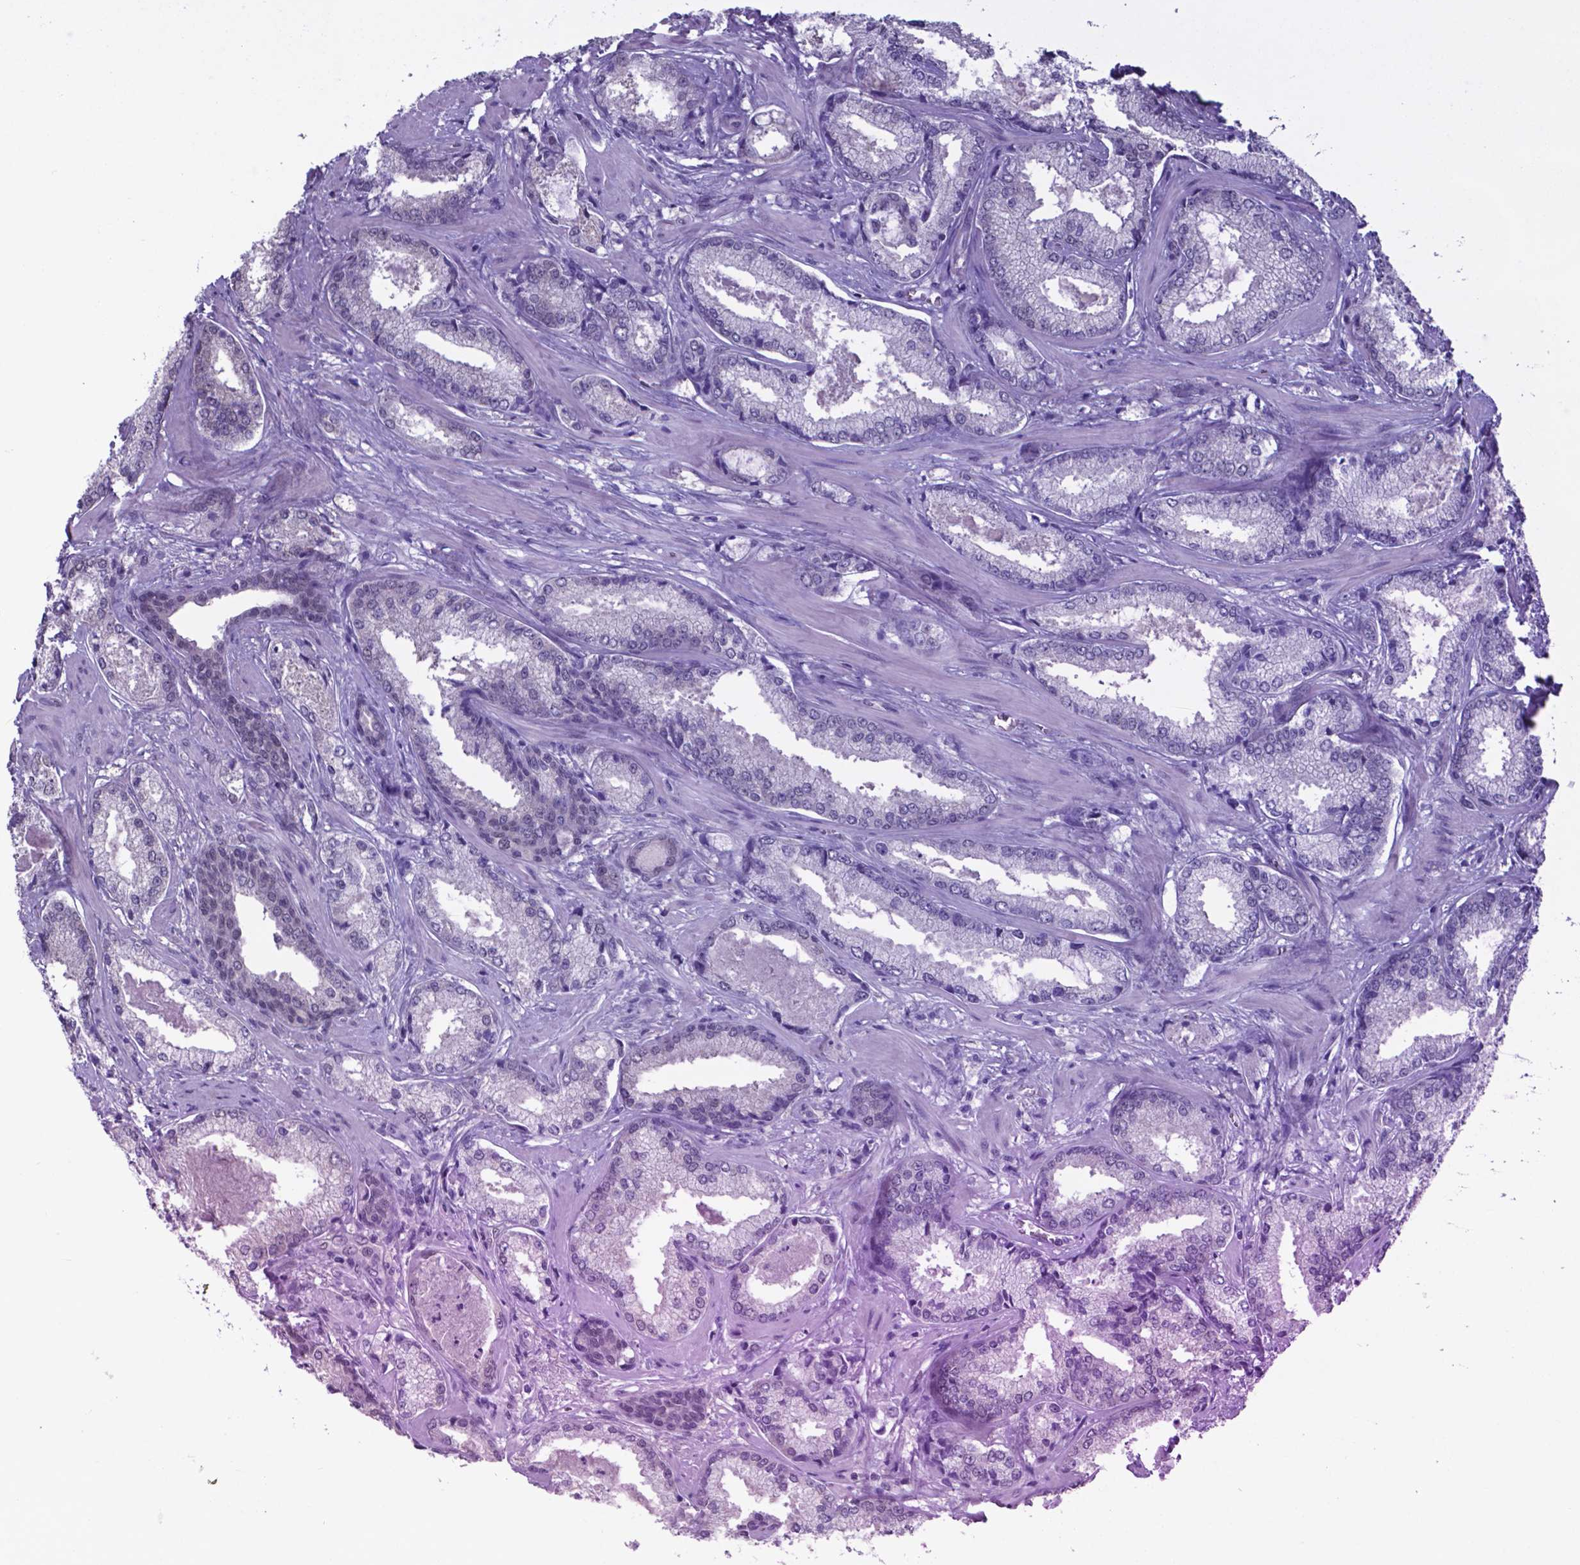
{"staining": {"intensity": "weak", "quantity": "<25%", "location": "nuclear"}, "tissue": "prostate cancer", "cell_type": "Tumor cells", "image_type": "cancer", "snomed": [{"axis": "morphology", "description": "Adenocarcinoma, Low grade"}, {"axis": "topography", "description": "Prostate"}], "caption": "Immunohistochemical staining of human prostate cancer (adenocarcinoma (low-grade)) reveals no significant staining in tumor cells.", "gene": "UBA1", "patient": {"sex": "male", "age": 56}}